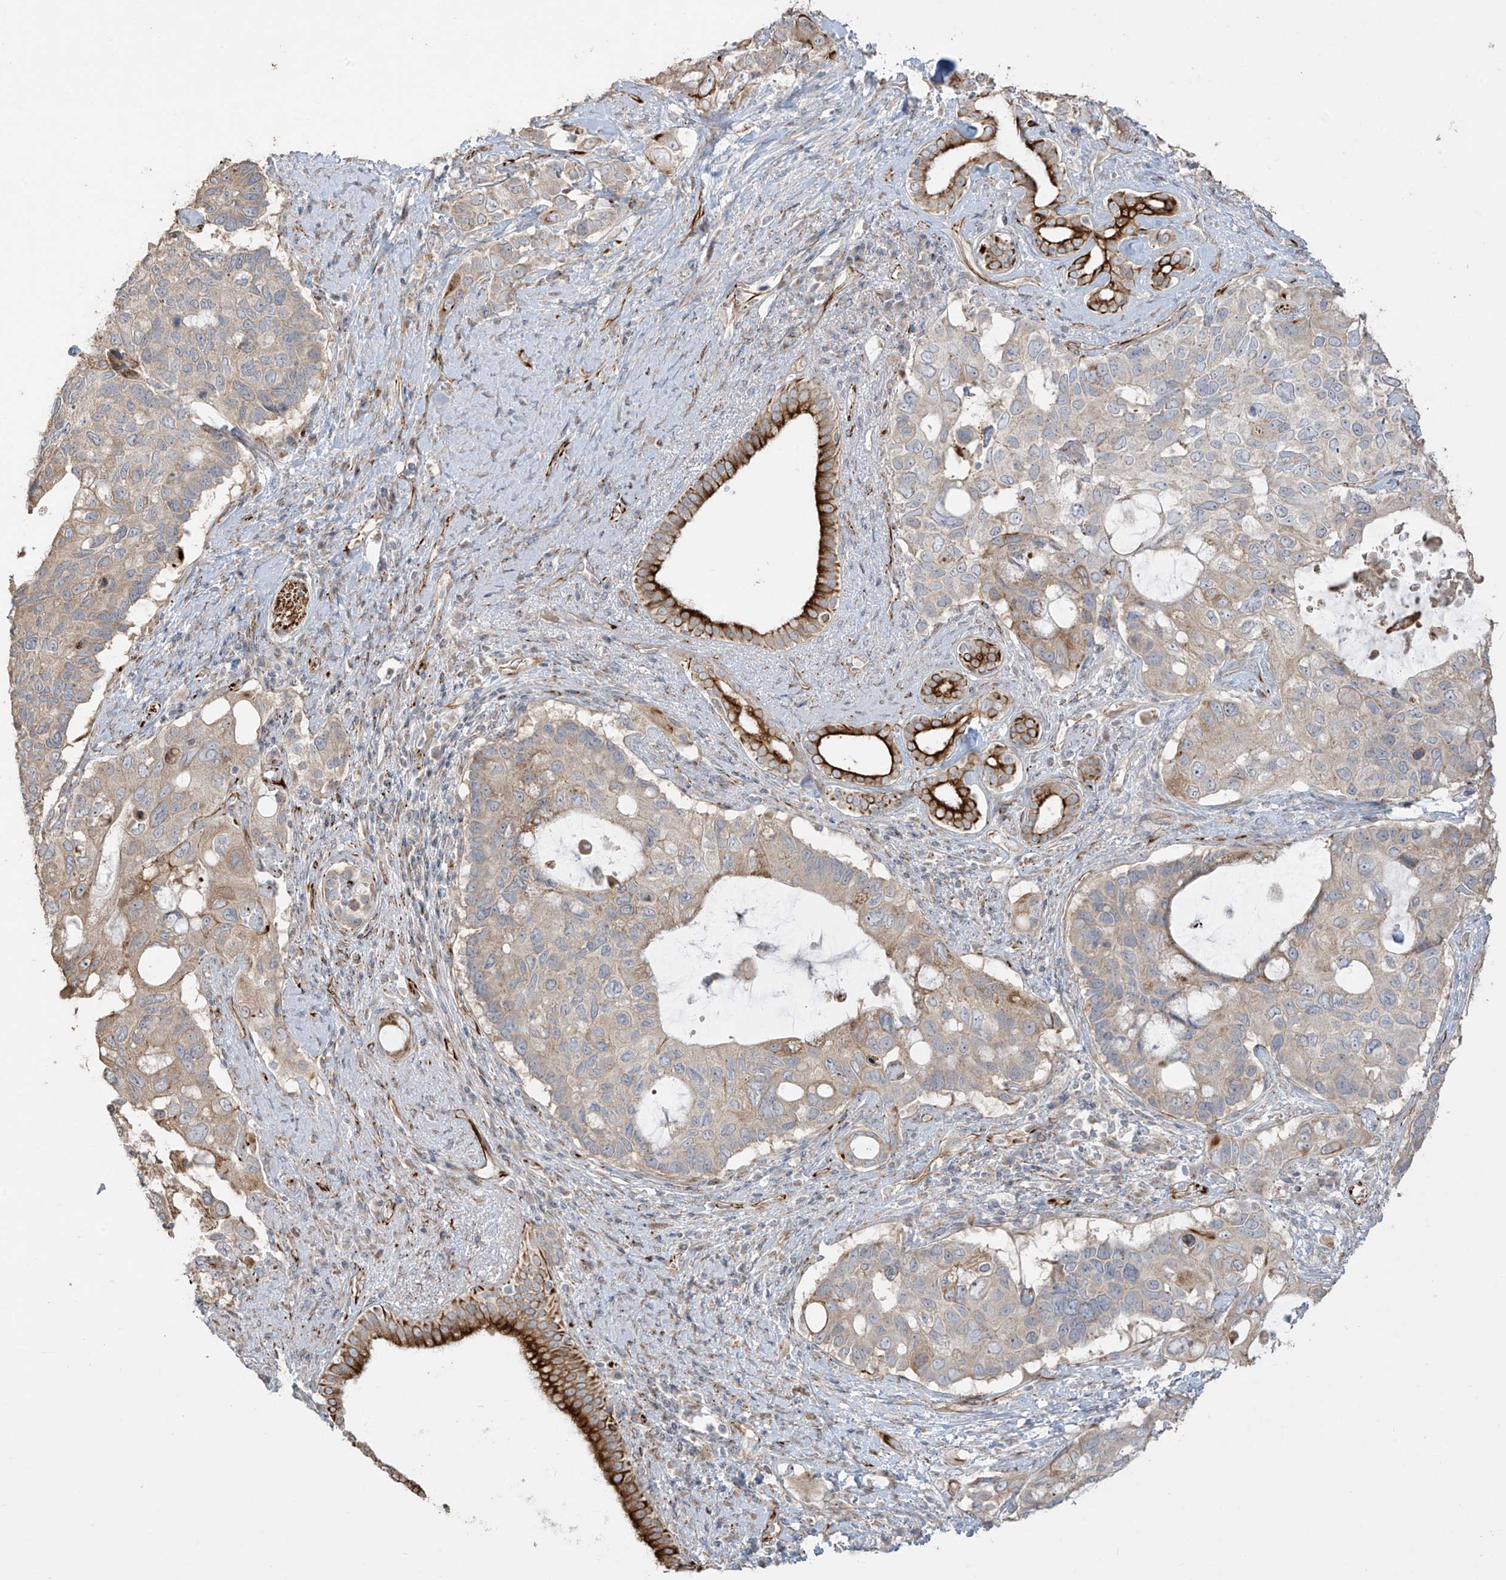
{"staining": {"intensity": "strong", "quantity": "<25%", "location": "cytoplasmic/membranous"}, "tissue": "pancreatic cancer", "cell_type": "Tumor cells", "image_type": "cancer", "snomed": [{"axis": "morphology", "description": "Adenocarcinoma, NOS"}, {"axis": "topography", "description": "Pancreas"}], "caption": "Adenocarcinoma (pancreatic) stained for a protein (brown) reveals strong cytoplasmic/membranous positive expression in approximately <25% of tumor cells.", "gene": "DCDC2", "patient": {"sex": "female", "age": 56}}